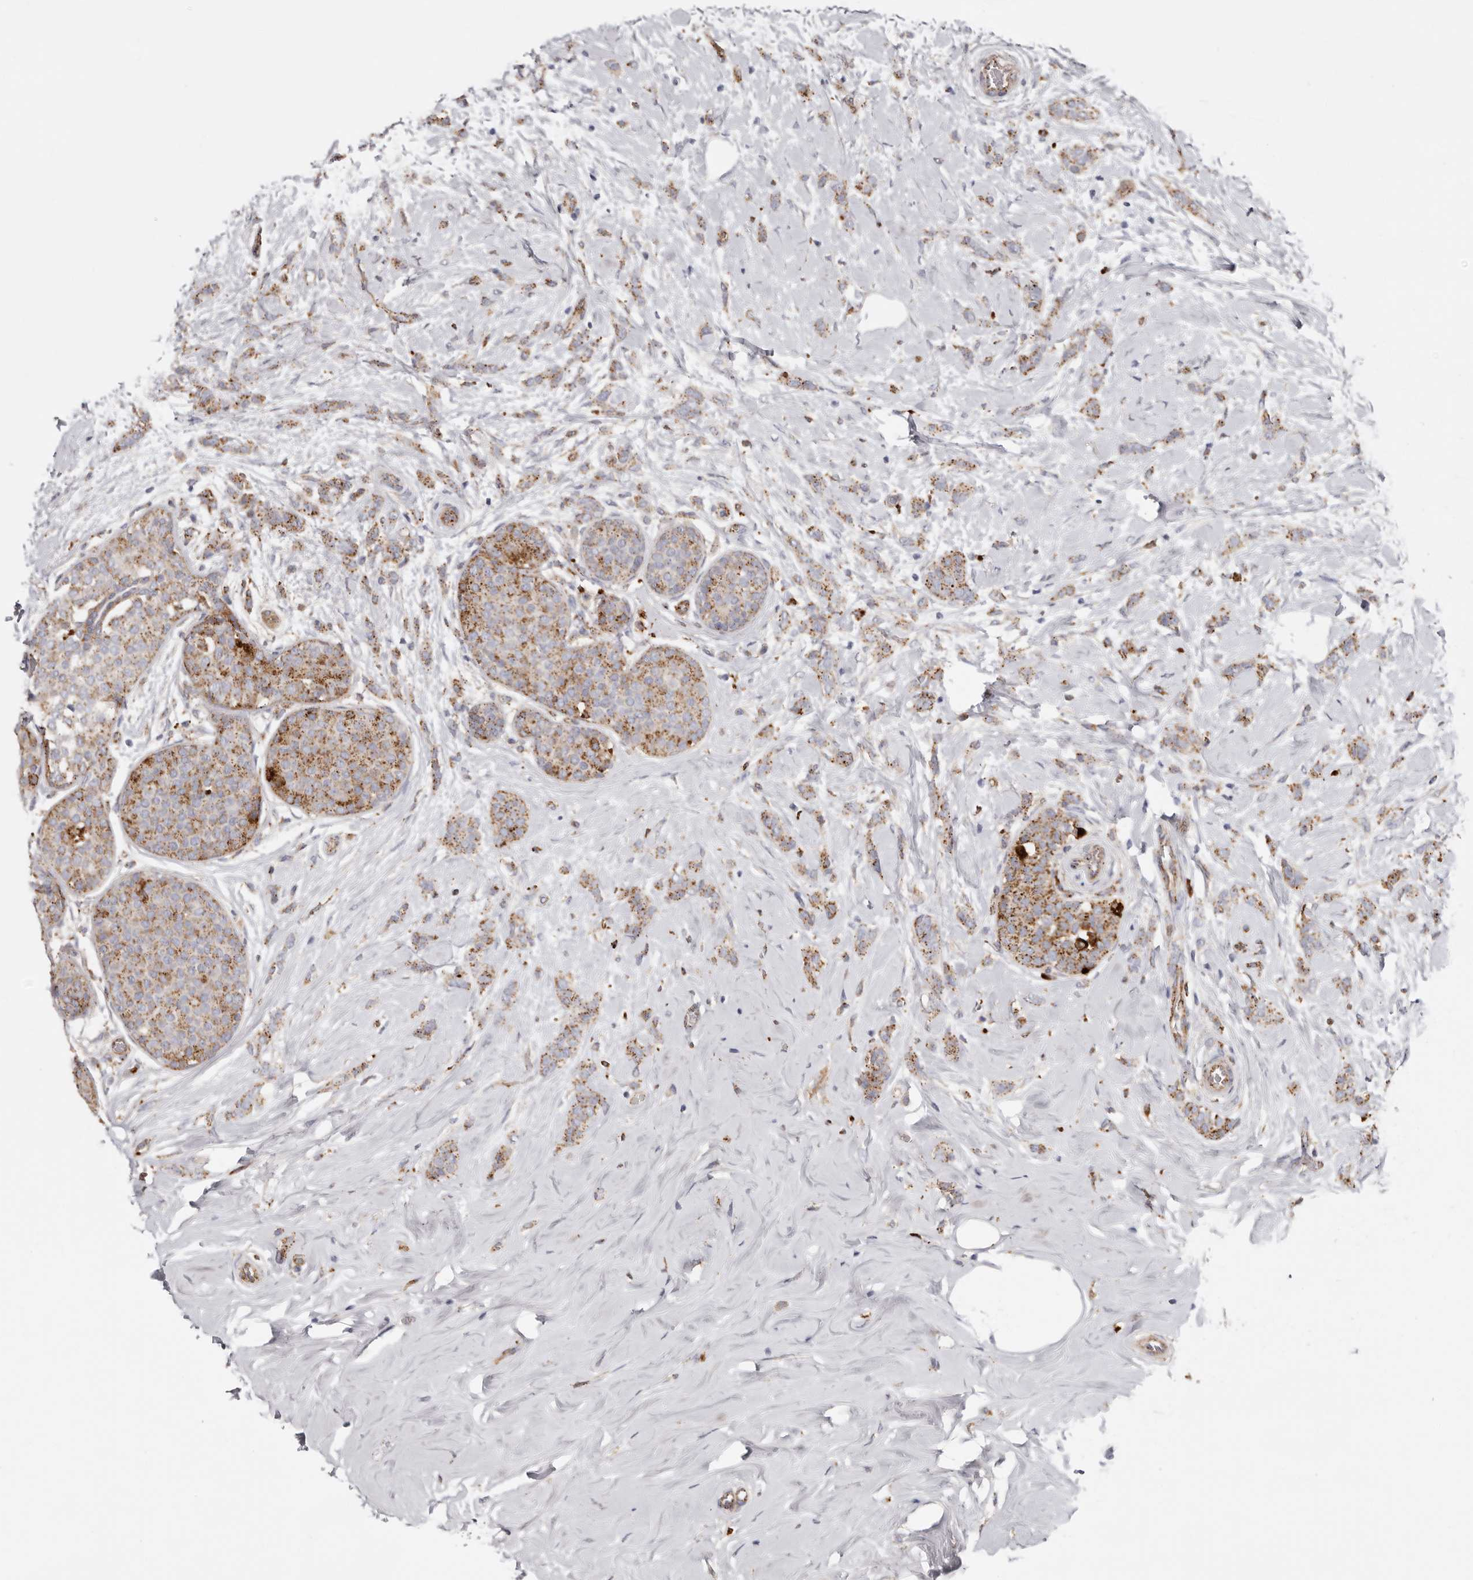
{"staining": {"intensity": "moderate", "quantity": ">75%", "location": "cytoplasmic/membranous"}, "tissue": "breast cancer", "cell_type": "Tumor cells", "image_type": "cancer", "snomed": [{"axis": "morphology", "description": "Lobular carcinoma, in situ"}, {"axis": "morphology", "description": "Lobular carcinoma"}, {"axis": "topography", "description": "Breast"}], "caption": "Immunohistochemistry micrograph of neoplastic tissue: breast cancer stained using immunohistochemistry (IHC) exhibits medium levels of moderate protein expression localized specifically in the cytoplasmic/membranous of tumor cells, appearing as a cytoplasmic/membranous brown color.", "gene": "GRN", "patient": {"sex": "female", "age": 41}}